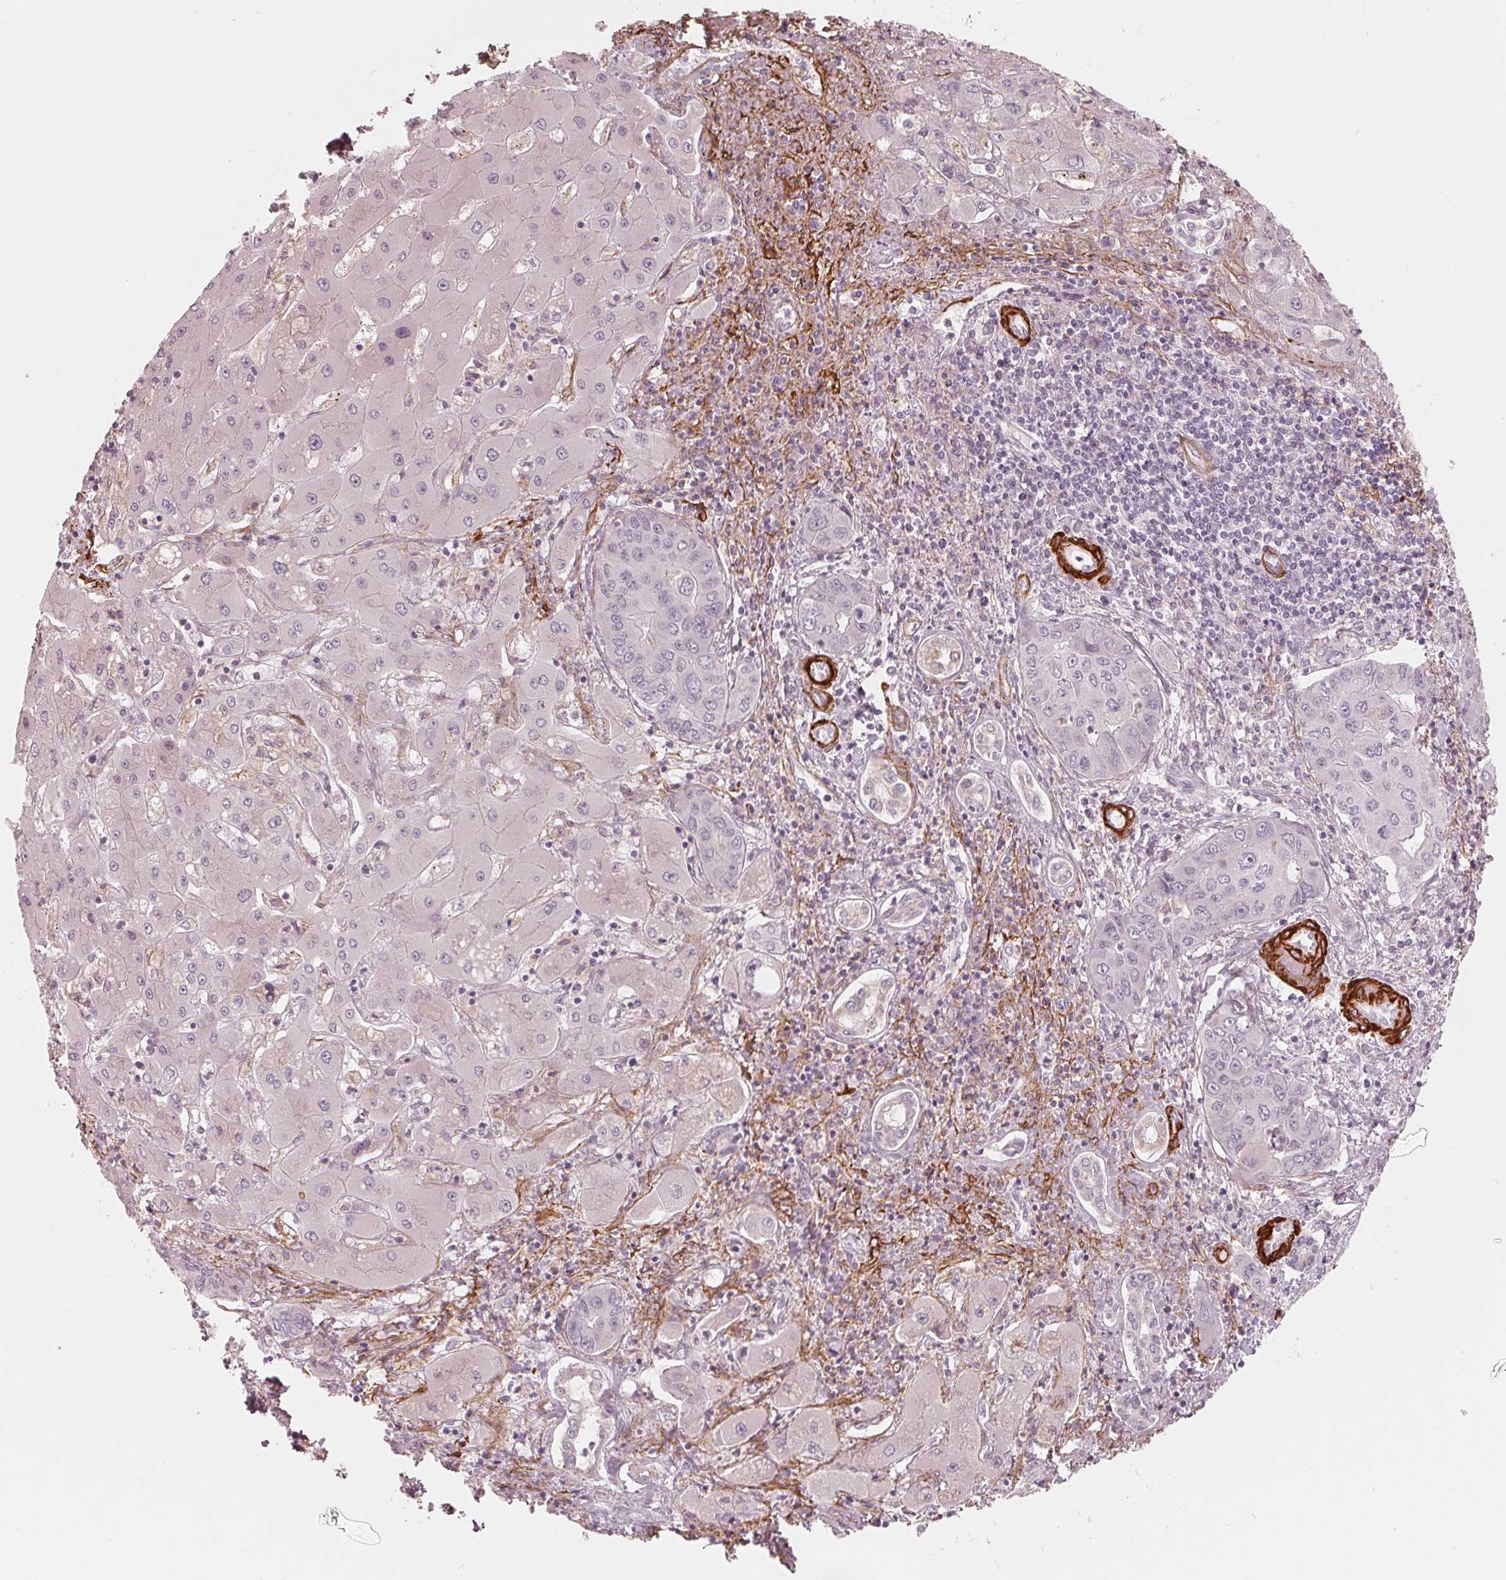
{"staining": {"intensity": "negative", "quantity": "none", "location": "none"}, "tissue": "liver cancer", "cell_type": "Tumor cells", "image_type": "cancer", "snomed": [{"axis": "morphology", "description": "Cholangiocarcinoma"}, {"axis": "topography", "description": "Liver"}], "caption": "An IHC micrograph of liver cancer (cholangiocarcinoma) is shown. There is no staining in tumor cells of liver cancer (cholangiocarcinoma). Brightfield microscopy of immunohistochemistry stained with DAB (3,3'-diaminobenzidine) (brown) and hematoxylin (blue), captured at high magnification.", "gene": "MIER3", "patient": {"sex": "male", "age": 67}}